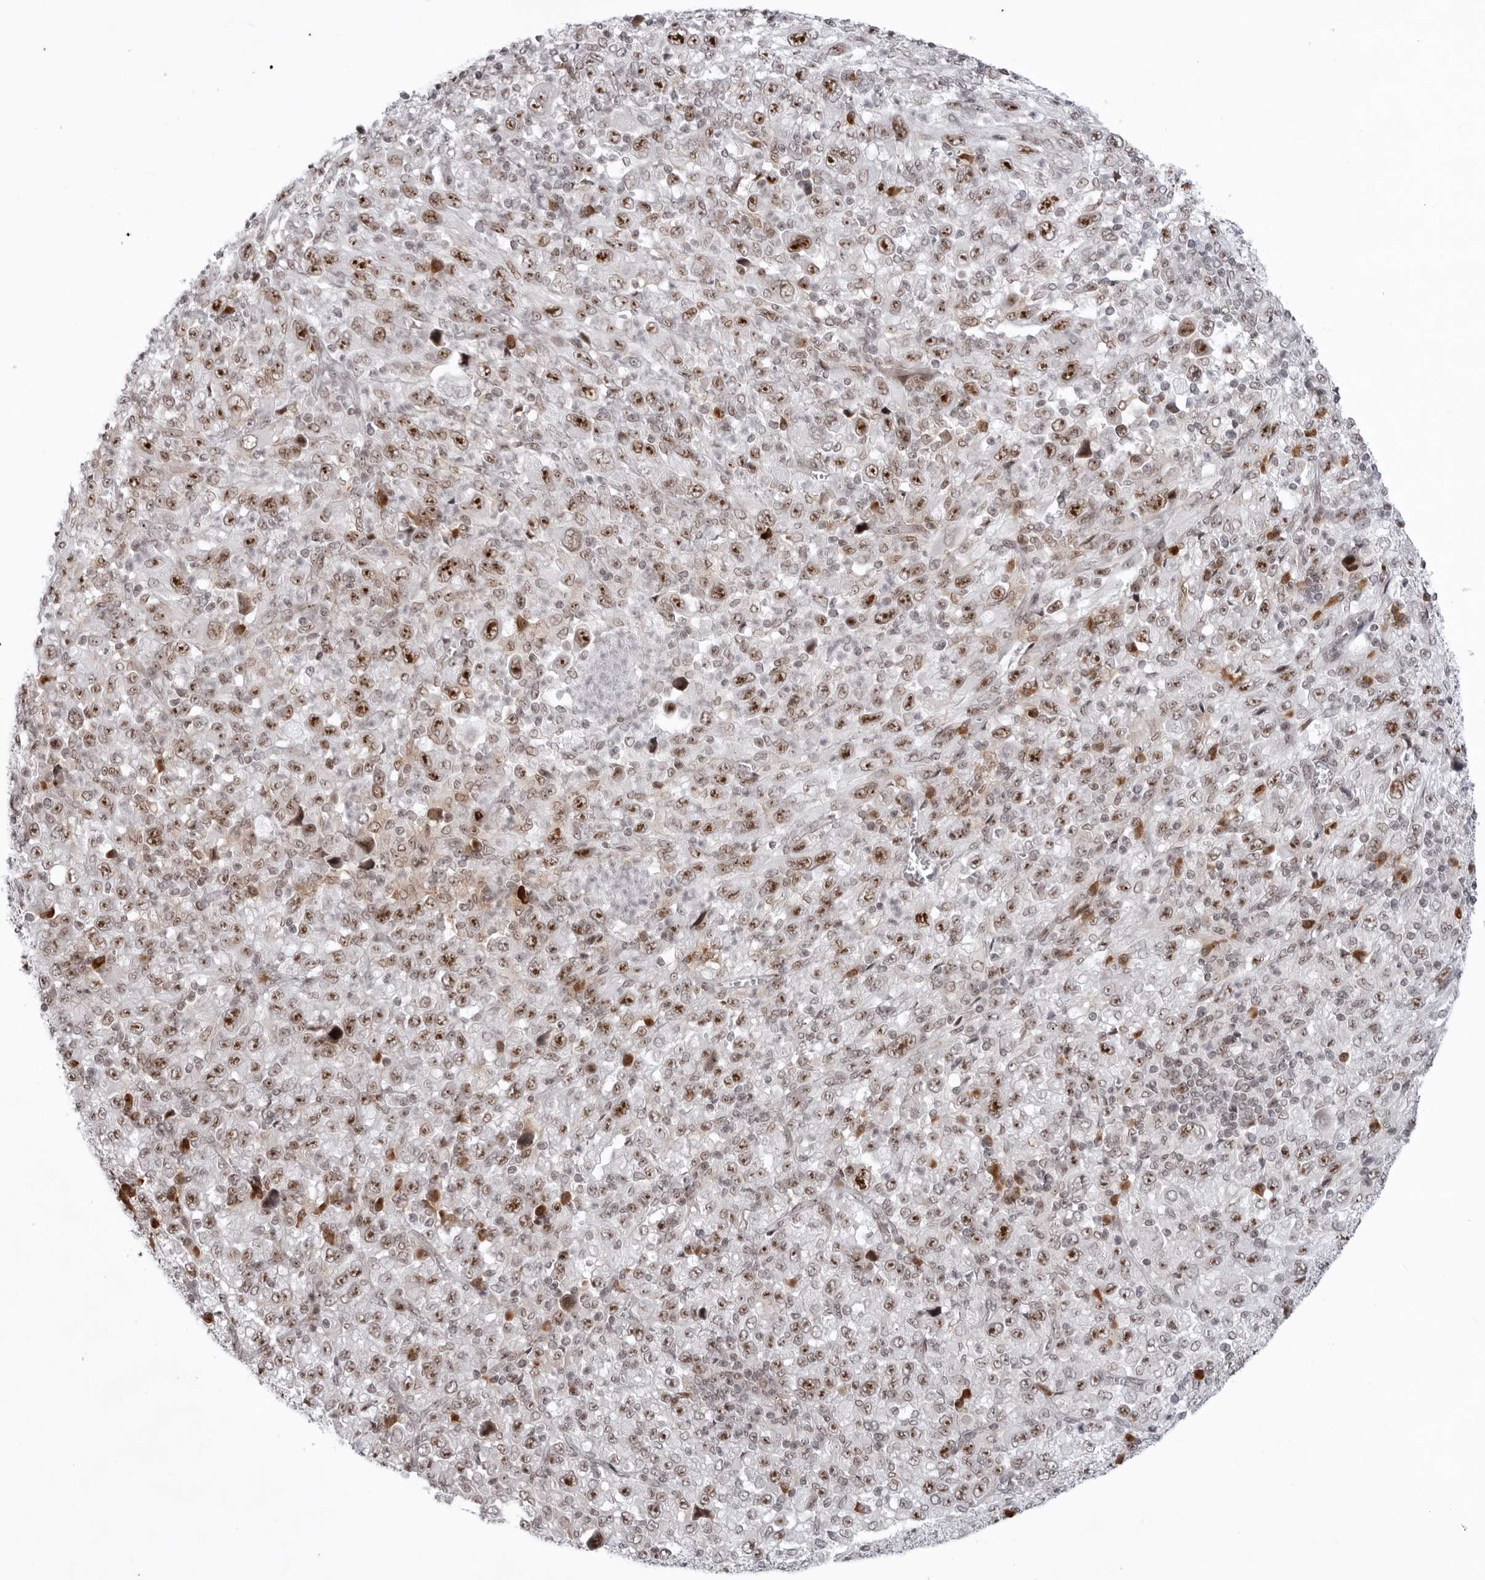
{"staining": {"intensity": "strong", "quantity": ">75%", "location": "nuclear"}, "tissue": "melanoma", "cell_type": "Tumor cells", "image_type": "cancer", "snomed": [{"axis": "morphology", "description": "Malignant melanoma, Metastatic site"}, {"axis": "topography", "description": "Skin"}], "caption": "Approximately >75% of tumor cells in human melanoma display strong nuclear protein positivity as visualized by brown immunohistochemical staining.", "gene": "EXOSC10", "patient": {"sex": "female", "age": 56}}